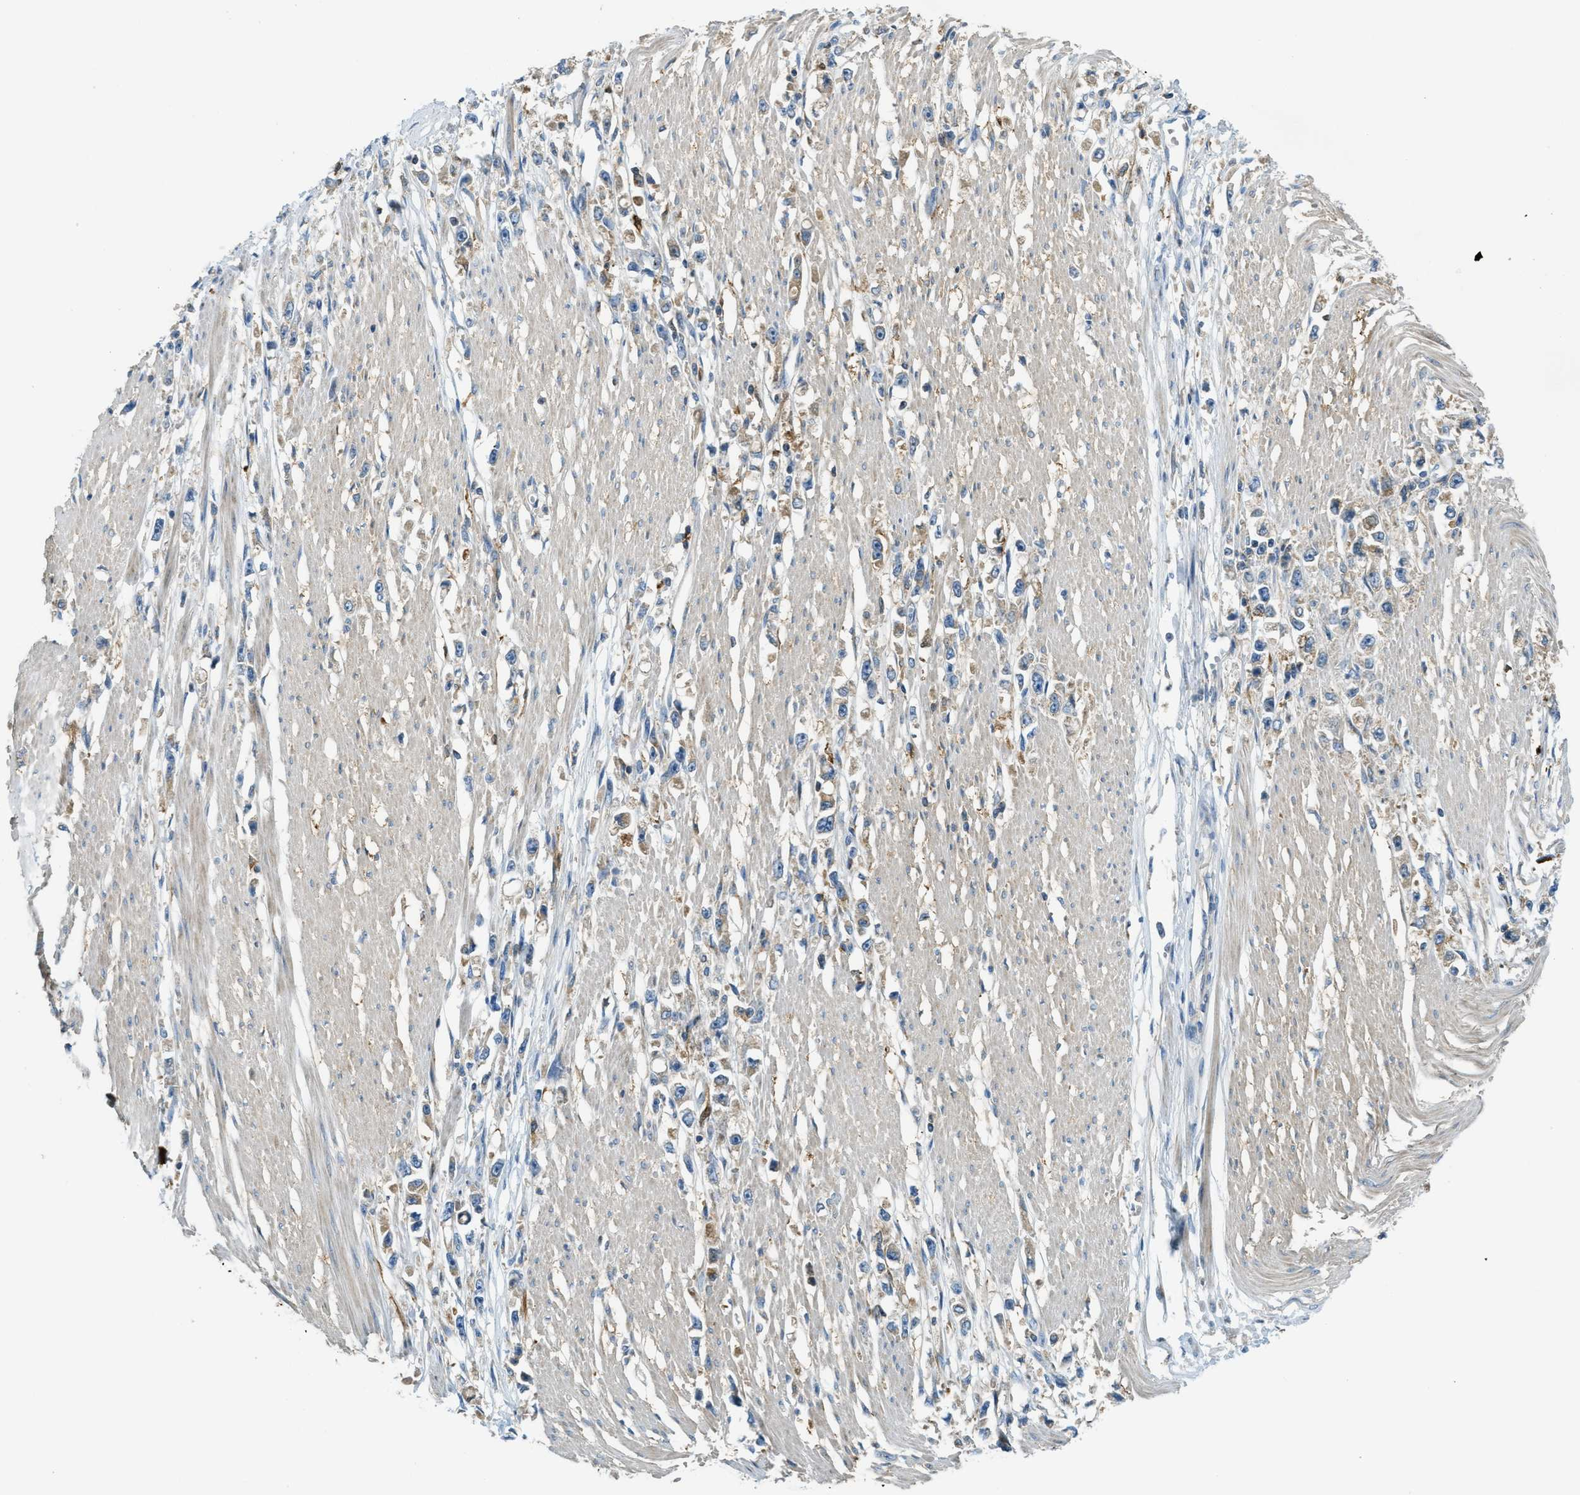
{"staining": {"intensity": "weak", "quantity": "25%-75%", "location": "cytoplasmic/membranous"}, "tissue": "stomach cancer", "cell_type": "Tumor cells", "image_type": "cancer", "snomed": [{"axis": "morphology", "description": "Adenocarcinoma, NOS"}, {"axis": "topography", "description": "Stomach"}], "caption": "Immunohistochemical staining of stomach cancer (adenocarcinoma) shows low levels of weak cytoplasmic/membranous staining in about 25%-75% of tumor cells.", "gene": "RFFL", "patient": {"sex": "female", "age": 59}}